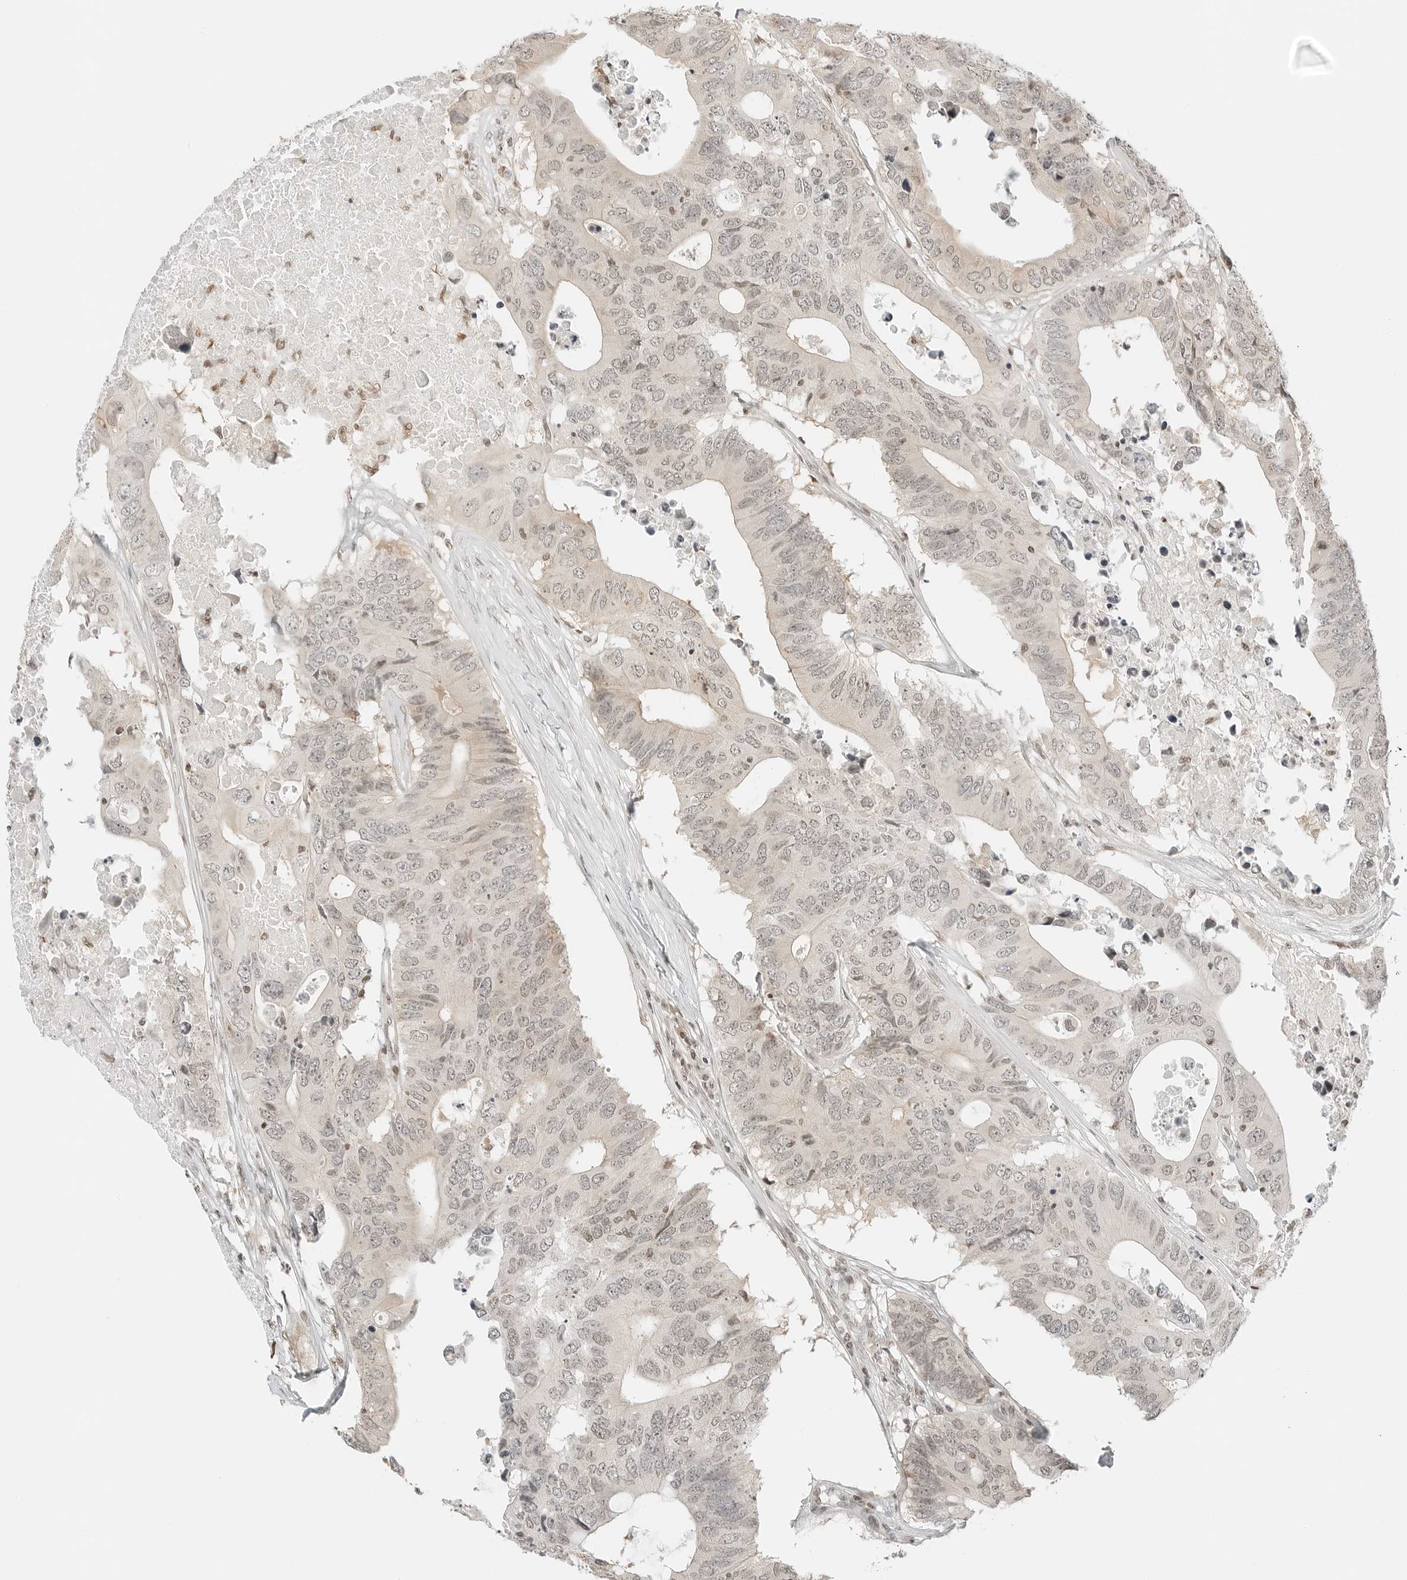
{"staining": {"intensity": "weak", "quantity": "25%-75%", "location": "nuclear"}, "tissue": "colorectal cancer", "cell_type": "Tumor cells", "image_type": "cancer", "snomed": [{"axis": "morphology", "description": "Adenocarcinoma, NOS"}, {"axis": "topography", "description": "Colon"}], "caption": "Adenocarcinoma (colorectal) was stained to show a protein in brown. There is low levels of weak nuclear positivity in about 25%-75% of tumor cells.", "gene": "CRTC2", "patient": {"sex": "male", "age": 71}}